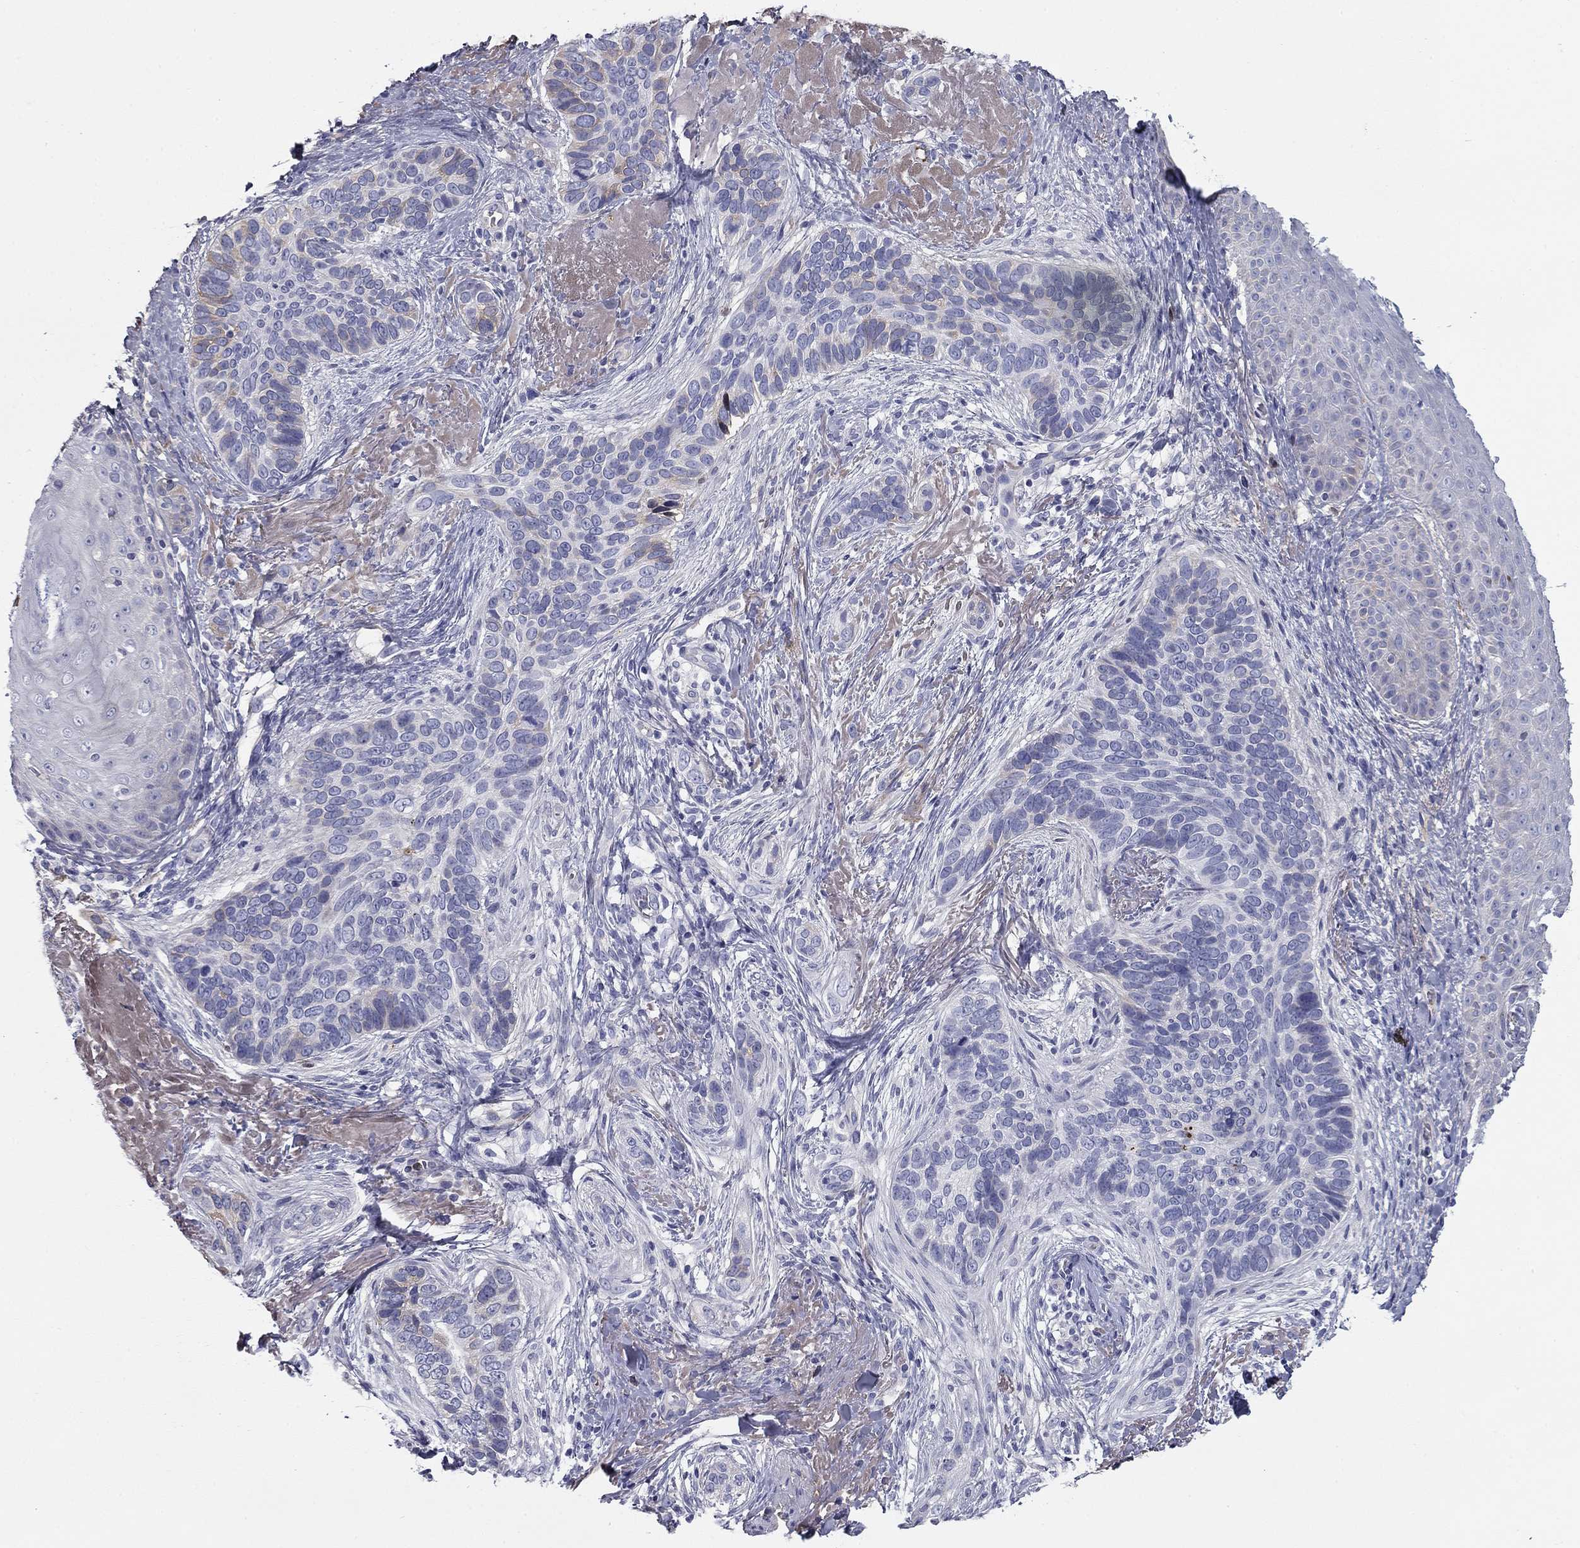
{"staining": {"intensity": "negative", "quantity": "none", "location": "none"}, "tissue": "skin cancer", "cell_type": "Tumor cells", "image_type": "cancer", "snomed": [{"axis": "morphology", "description": "Basal cell carcinoma"}, {"axis": "topography", "description": "Skin"}], "caption": "Image shows no significant protein staining in tumor cells of basal cell carcinoma (skin).", "gene": "CPLX4", "patient": {"sex": "male", "age": 91}}